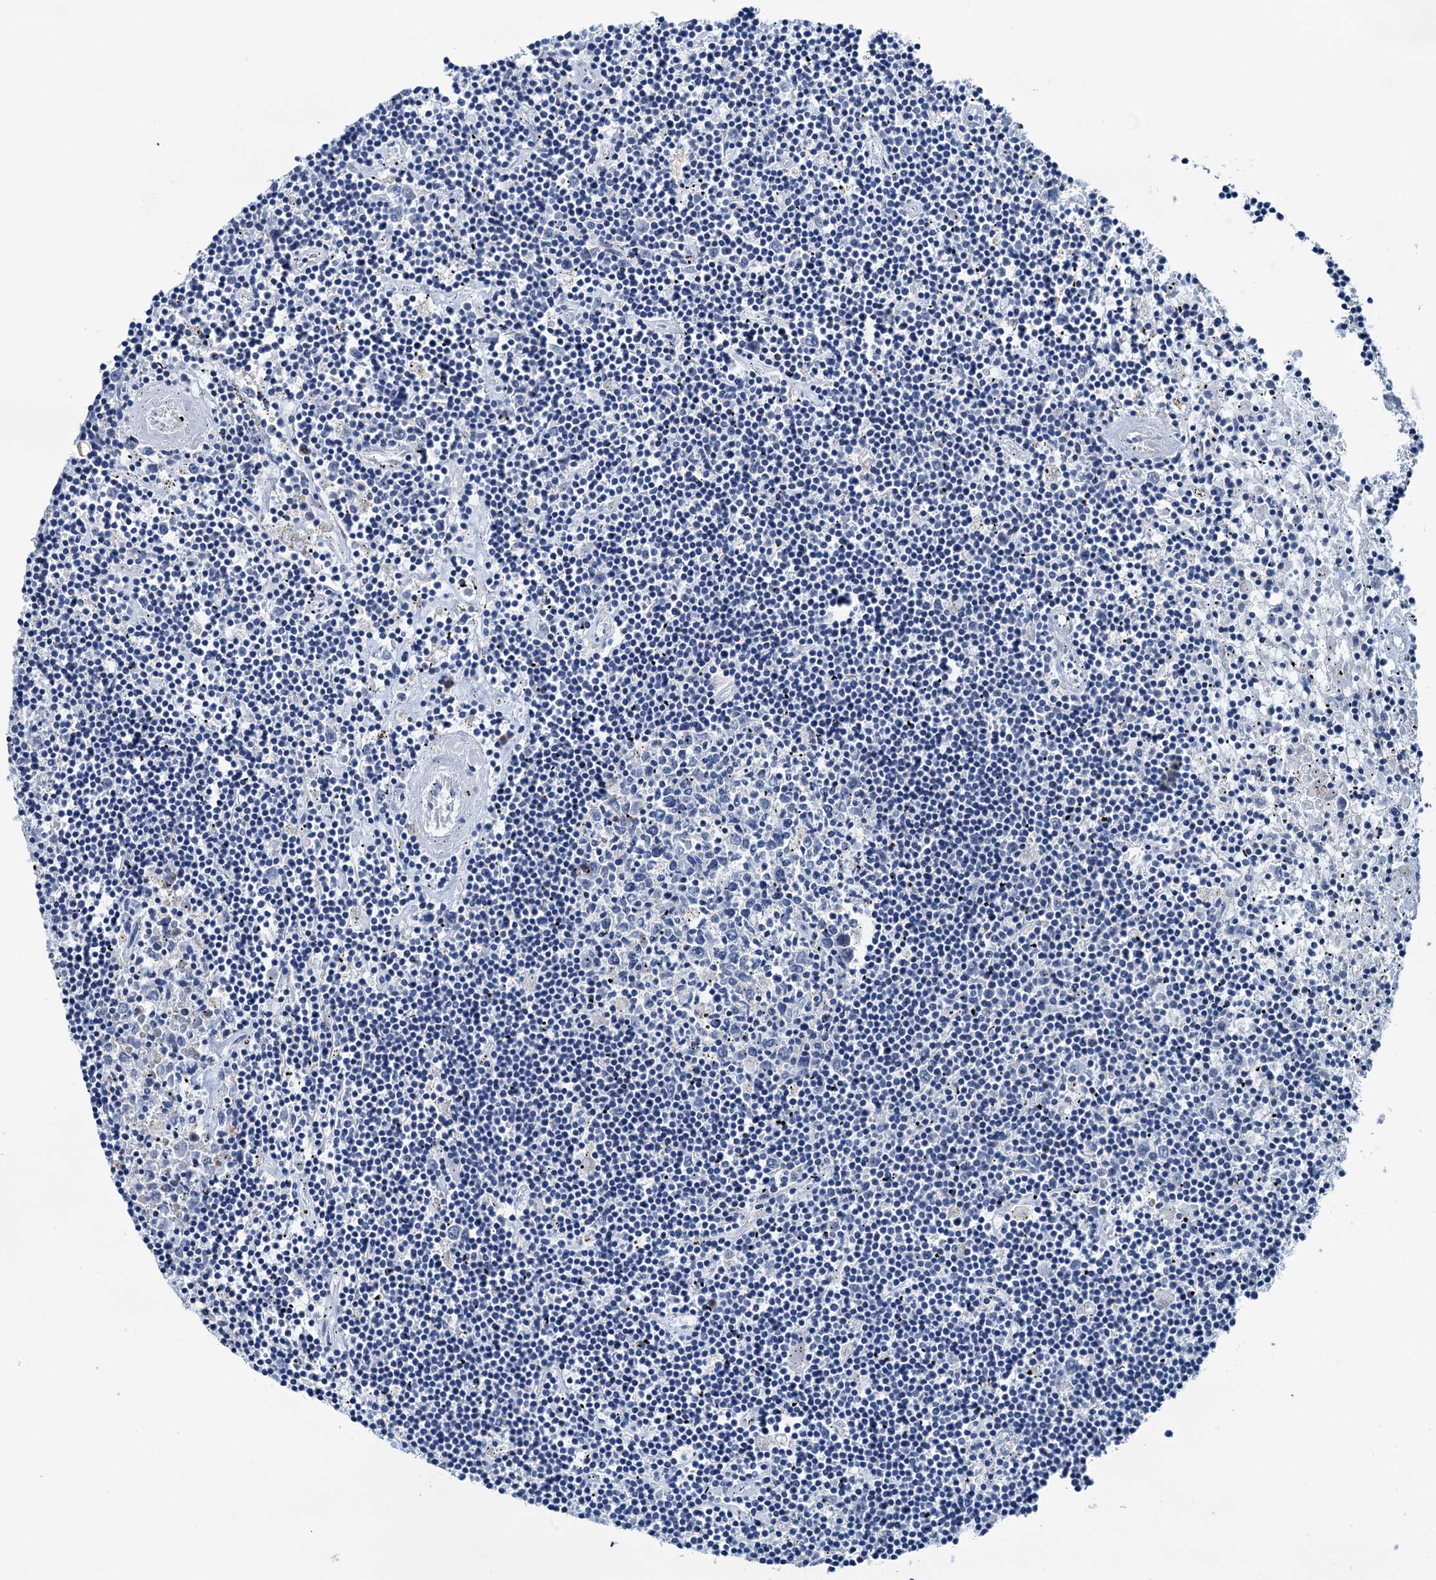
{"staining": {"intensity": "negative", "quantity": "none", "location": "none"}, "tissue": "lymphoma", "cell_type": "Tumor cells", "image_type": "cancer", "snomed": [{"axis": "morphology", "description": "Malignant lymphoma, non-Hodgkin's type, Low grade"}, {"axis": "topography", "description": "Spleen"}], "caption": "Malignant lymphoma, non-Hodgkin's type (low-grade) stained for a protein using immunohistochemistry displays no positivity tumor cells.", "gene": "SHLD1", "patient": {"sex": "male", "age": 76}}